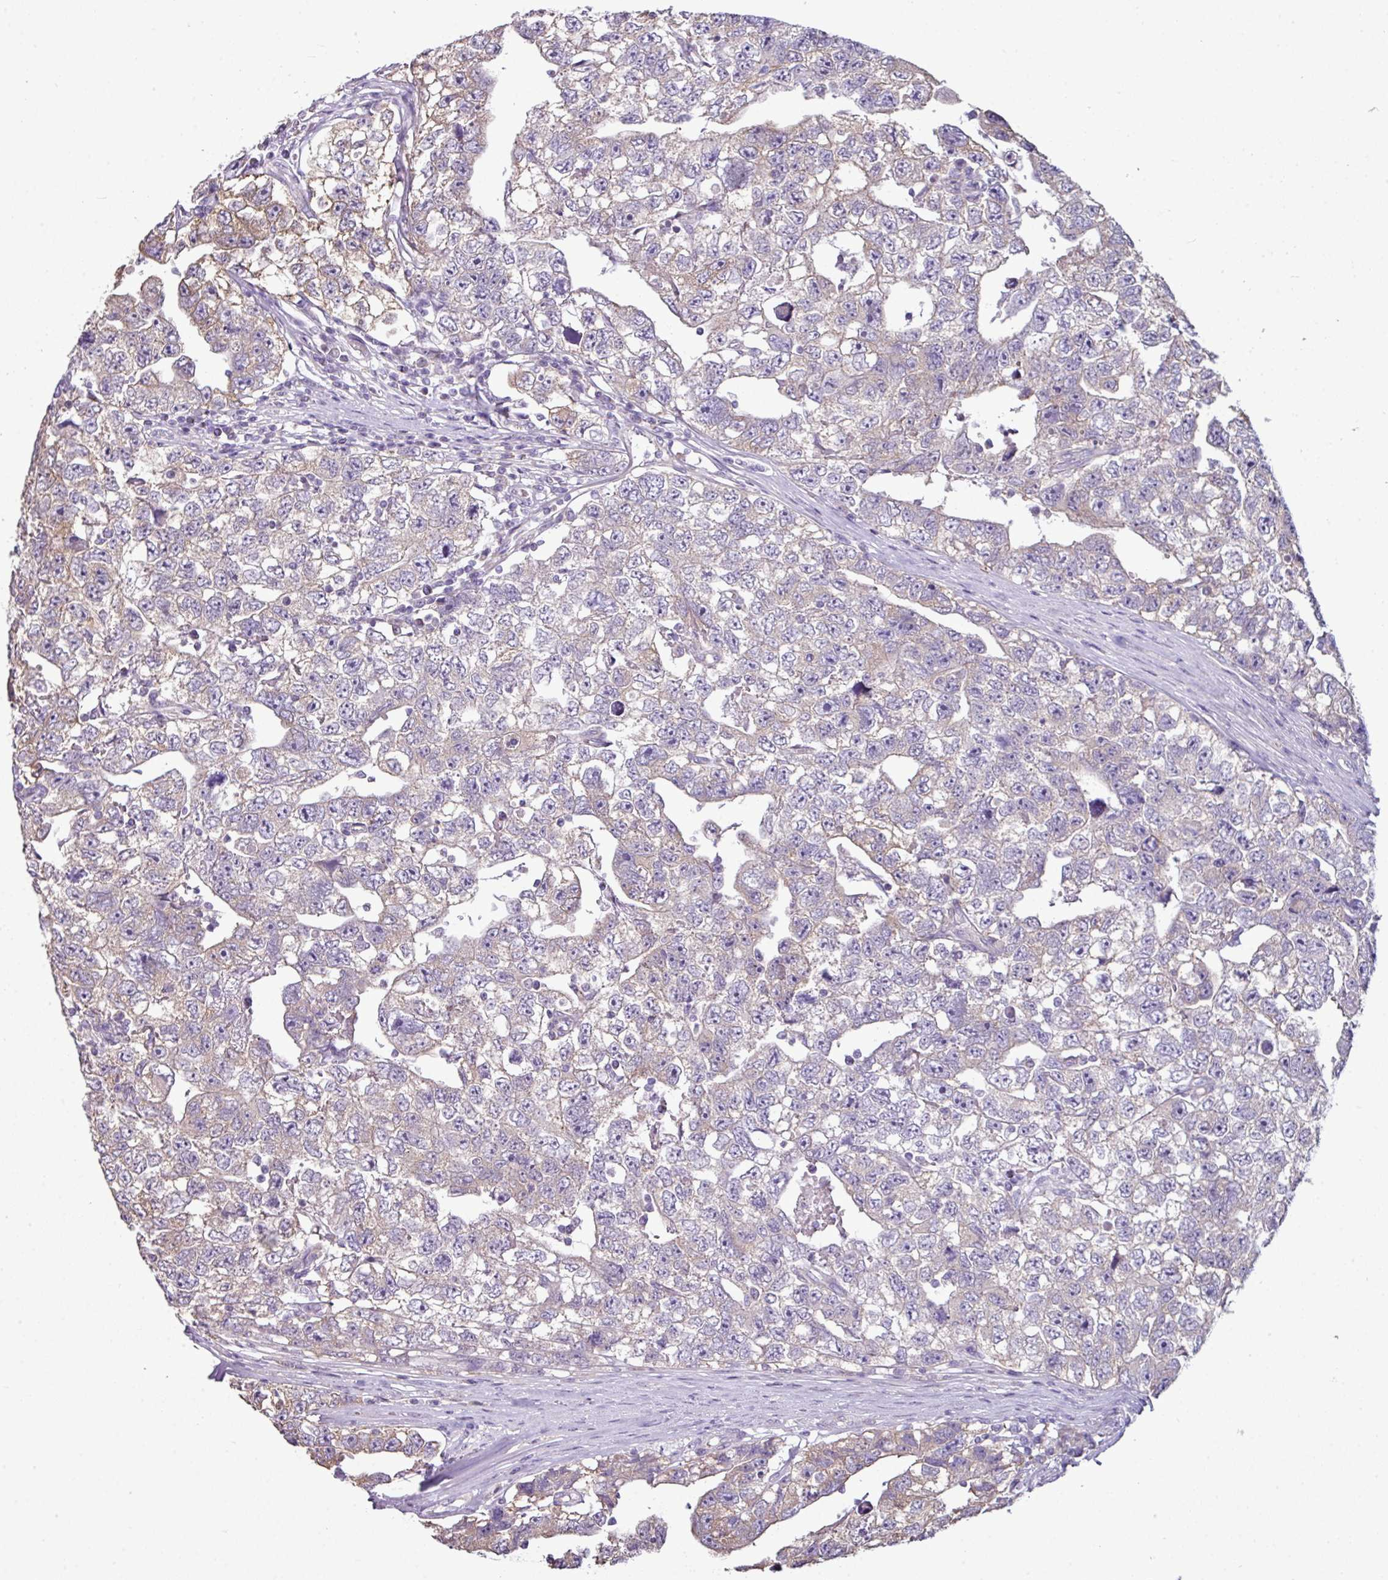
{"staining": {"intensity": "moderate", "quantity": "<25%", "location": "cytoplasmic/membranous"}, "tissue": "testis cancer", "cell_type": "Tumor cells", "image_type": "cancer", "snomed": [{"axis": "morphology", "description": "Carcinoma, Embryonal, NOS"}, {"axis": "topography", "description": "Testis"}], "caption": "DAB immunohistochemical staining of testis cancer reveals moderate cytoplasmic/membranous protein positivity in about <25% of tumor cells. The staining was performed using DAB (3,3'-diaminobenzidine) to visualize the protein expression in brown, while the nuclei were stained in blue with hematoxylin (Magnification: 20x).", "gene": "AGAP5", "patient": {"sex": "male", "age": 22}}